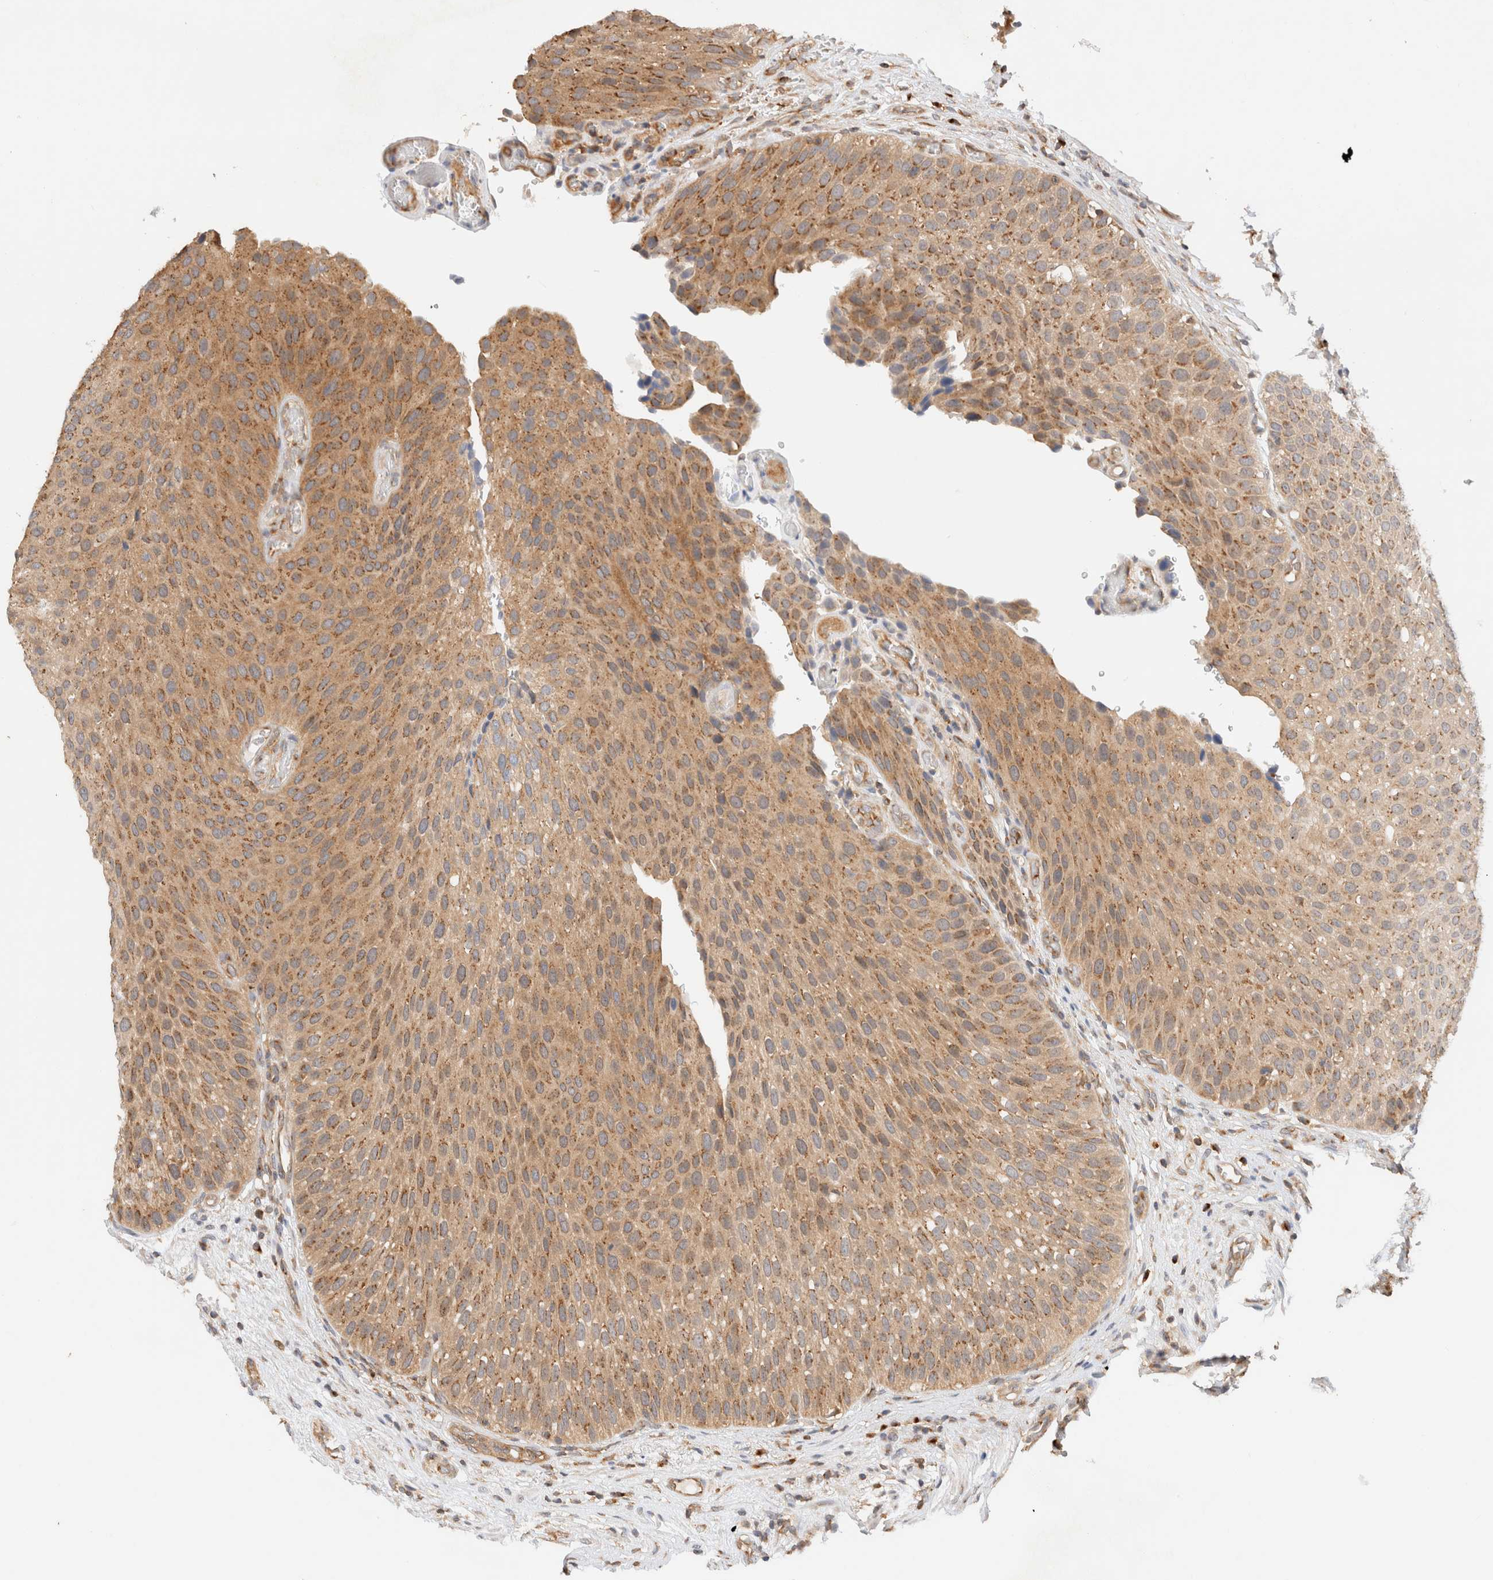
{"staining": {"intensity": "moderate", "quantity": ">75%", "location": "cytoplasmic/membranous"}, "tissue": "urothelial cancer", "cell_type": "Tumor cells", "image_type": "cancer", "snomed": [{"axis": "morphology", "description": "Normal tissue, NOS"}, {"axis": "morphology", "description": "Urothelial carcinoma, Low grade"}, {"axis": "topography", "description": "Urinary bladder"}, {"axis": "topography", "description": "Prostate"}], "caption": "Protein staining of urothelial carcinoma (low-grade) tissue shows moderate cytoplasmic/membranous positivity in approximately >75% of tumor cells.", "gene": "RABEP1", "patient": {"sex": "male", "age": 60}}